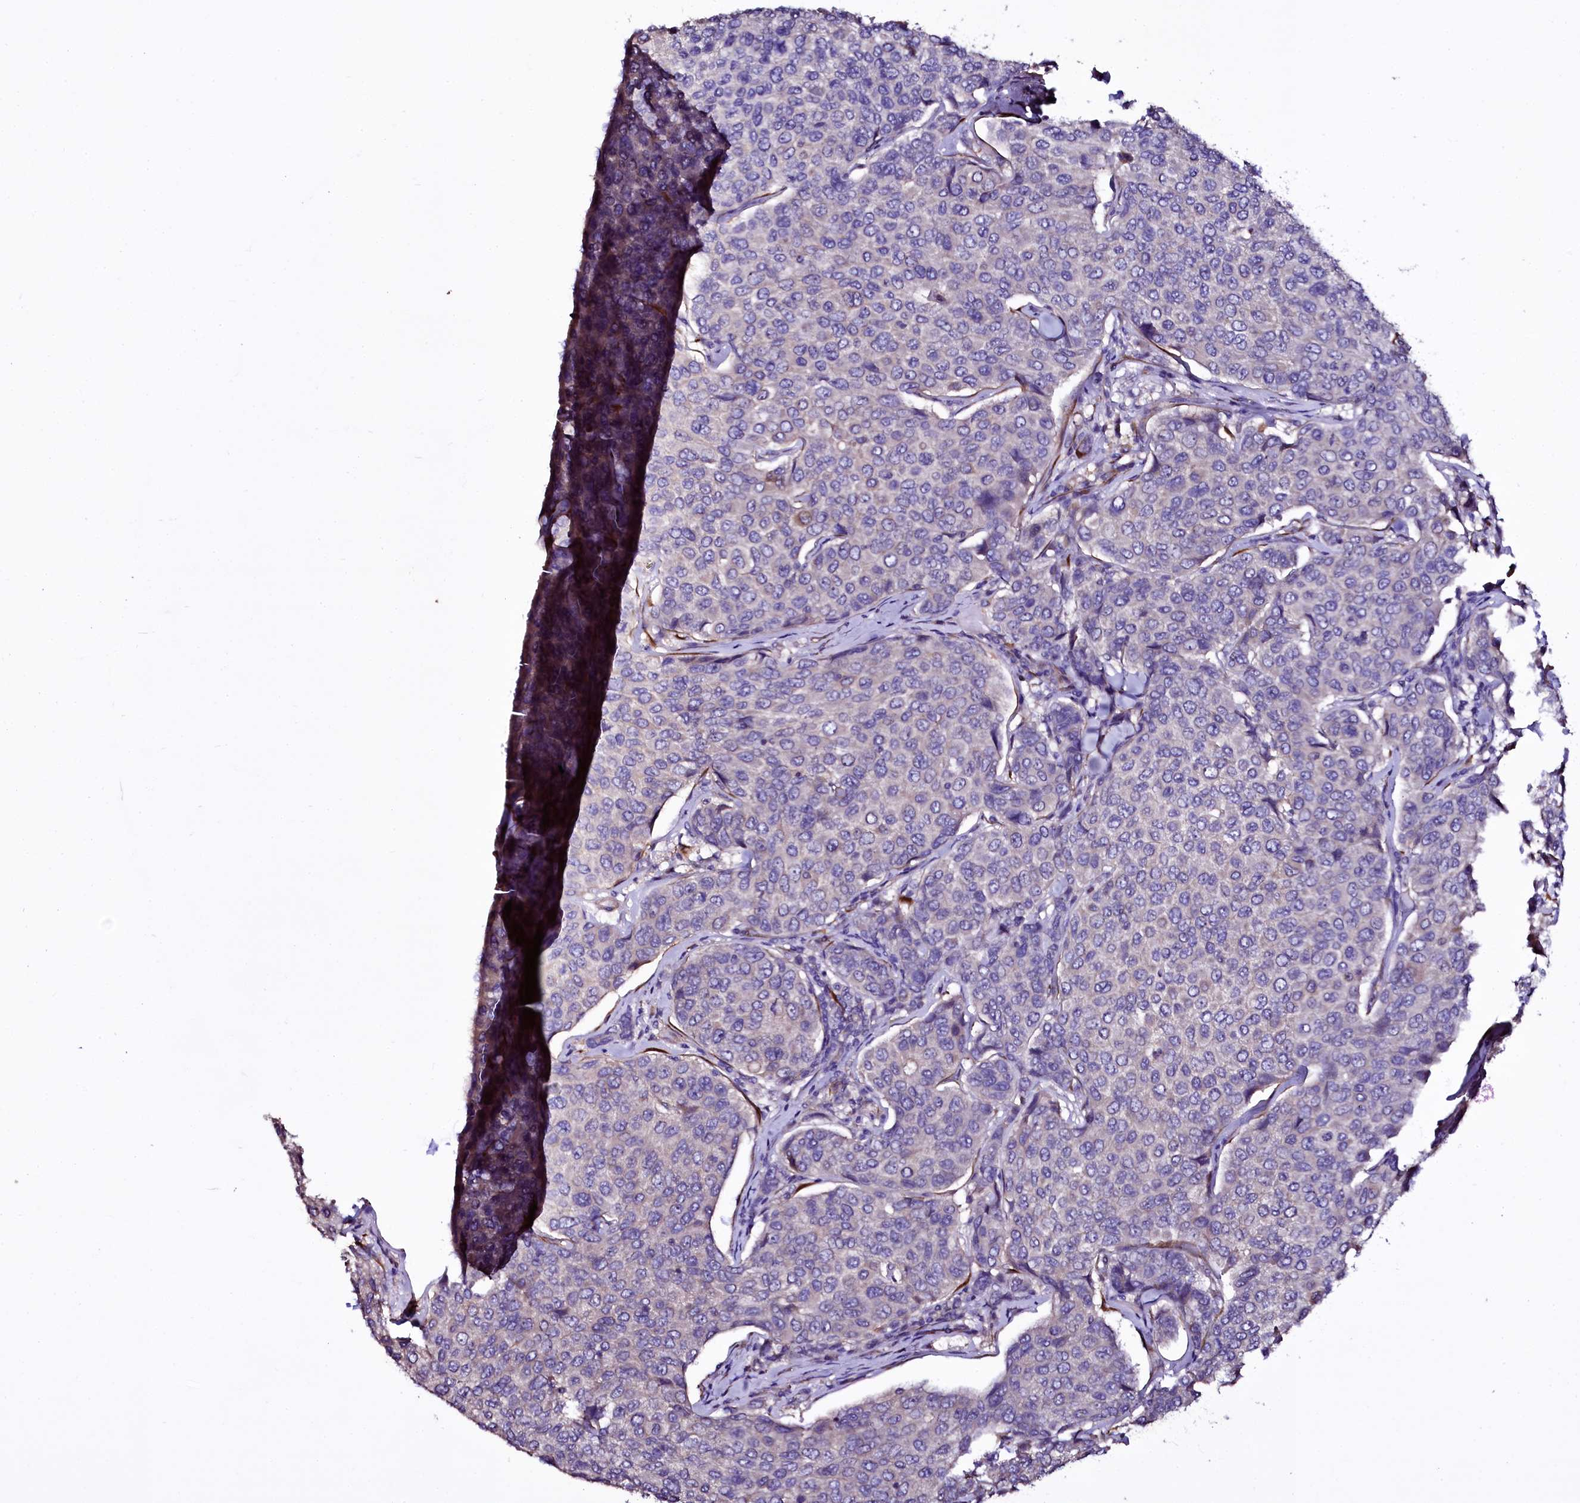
{"staining": {"intensity": "negative", "quantity": "none", "location": "none"}, "tissue": "breast cancer", "cell_type": "Tumor cells", "image_type": "cancer", "snomed": [{"axis": "morphology", "description": "Duct carcinoma"}, {"axis": "topography", "description": "Breast"}], "caption": "Histopathology image shows no protein positivity in tumor cells of breast intraductal carcinoma tissue. (Immunohistochemistry (ihc), brightfield microscopy, high magnification).", "gene": "WIPF3", "patient": {"sex": "female", "age": 55}}